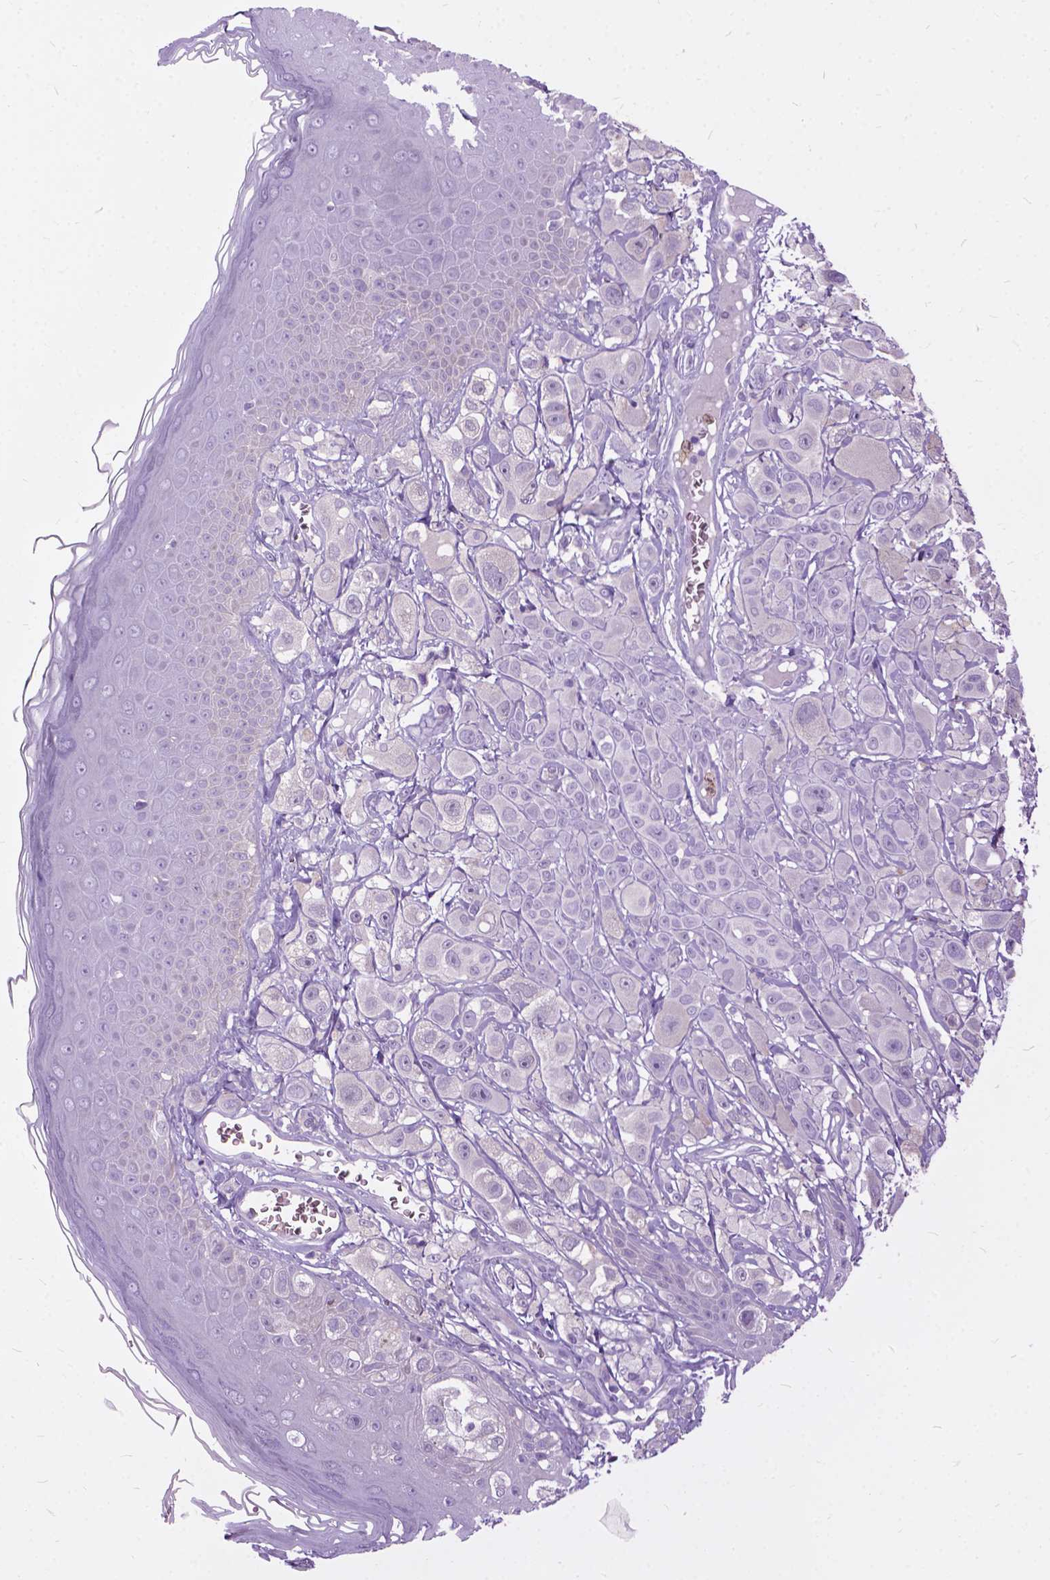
{"staining": {"intensity": "negative", "quantity": "none", "location": "none"}, "tissue": "melanoma", "cell_type": "Tumor cells", "image_type": "cancer", "snomed": [{"axis": "morphology", "description": "Malignant melanoma, NOS"}, {"axis": "topography", "description": "Skin"}], "caption": "Tumor cells show no significant protein staining in malignant melanoma.", "gene": "PRR35", "patient": {"sex": "male", "age": 67}}